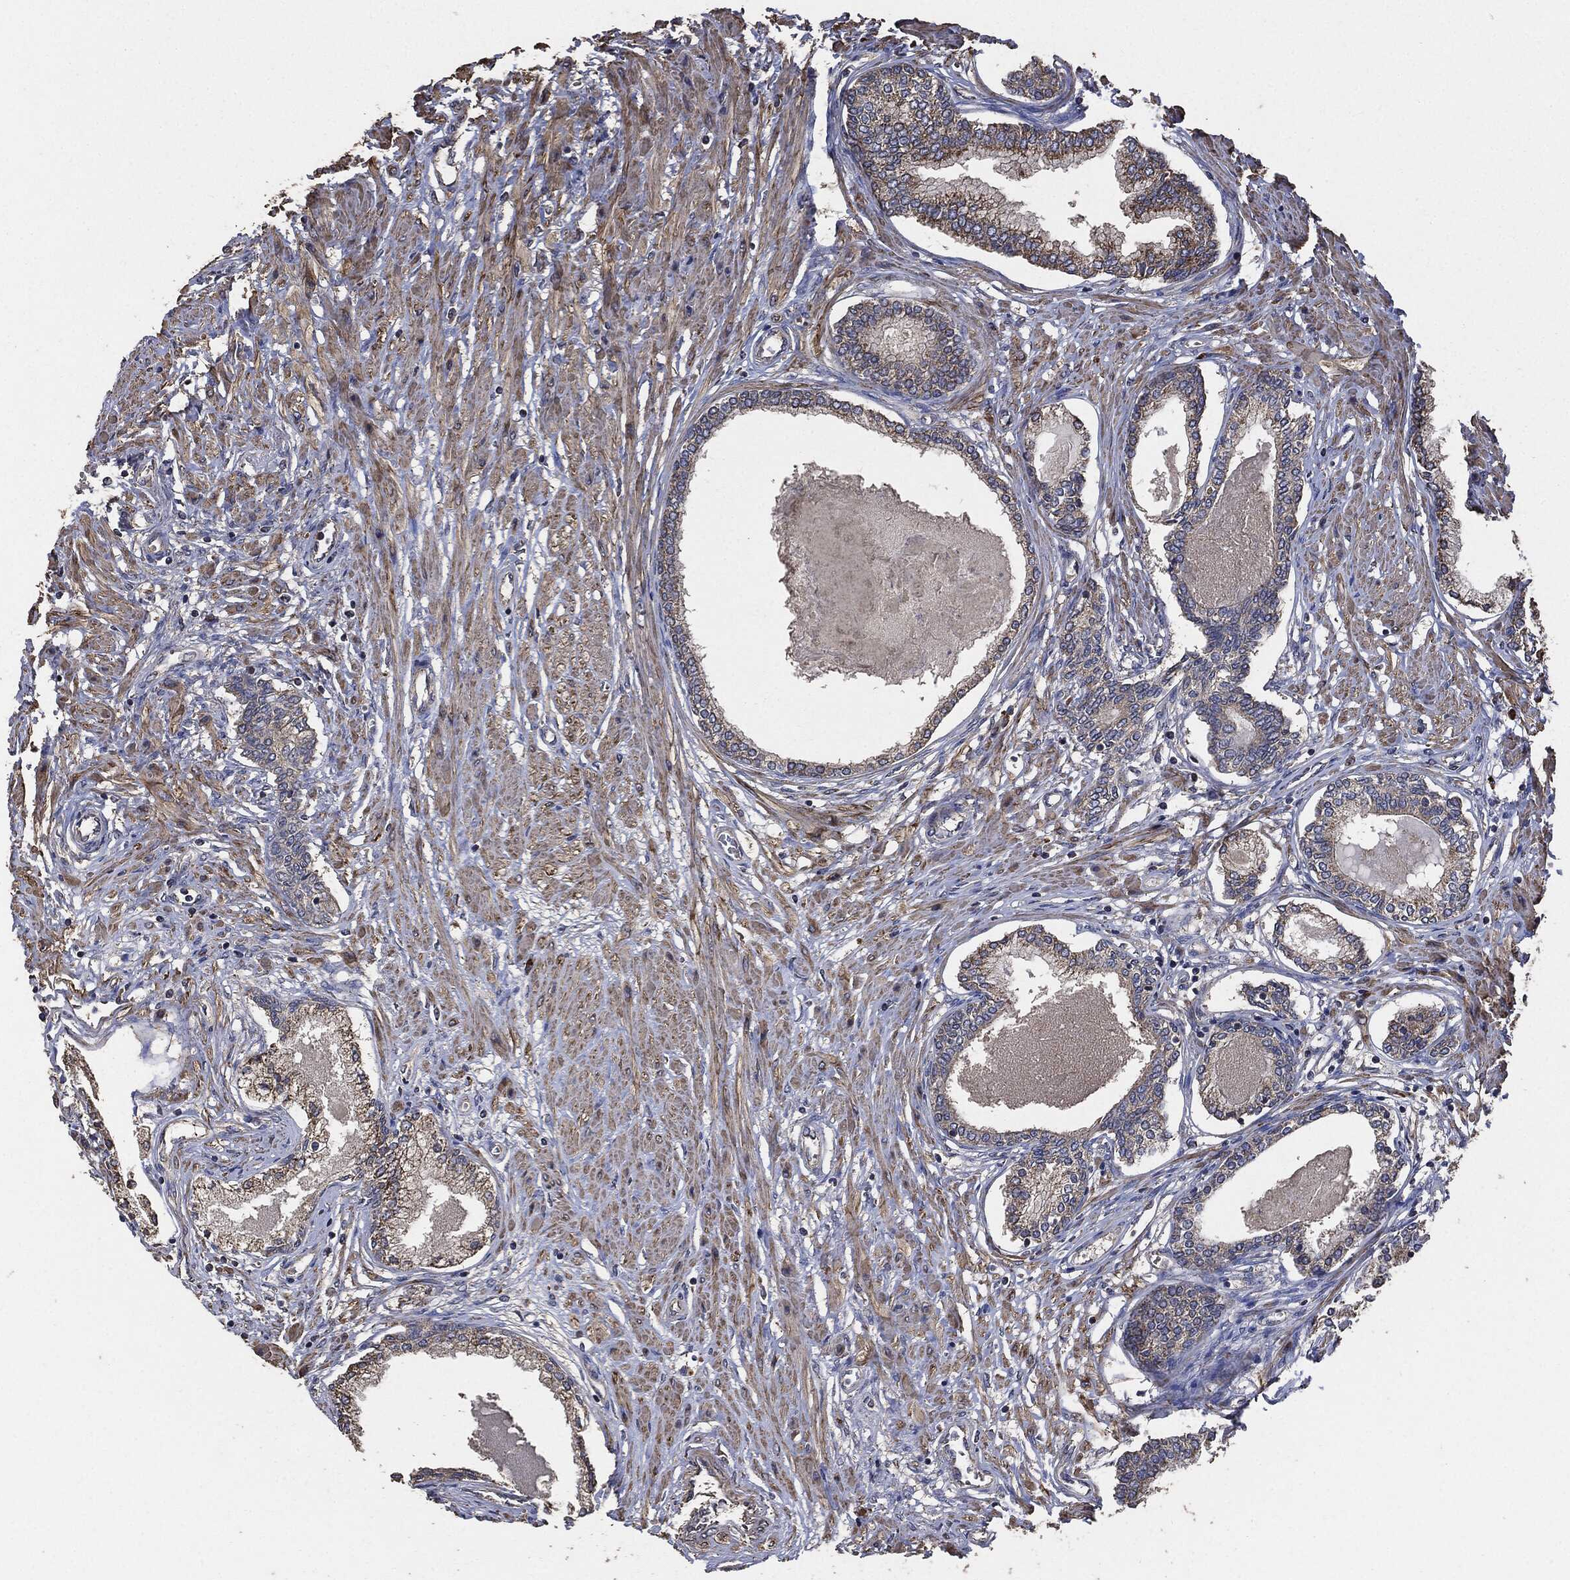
{"staining": {"intensity": "strong", "quantity": "25%-75%", "location": "cytoplasmic/membranous"}, "tissue": "prostate cancer", "cell_type": "Tumor cells", "image_type": "cancer", "snomed": [{"axis": "morphology", "description": "Adenocarcinoma, Low grade"}, {"axis": "topography", "description": "Prostate and seminal vesicle, NOS"}], "caption": "High-power microscopy captured an immunohistochemistry micrograph of prostate low-grade adenocarcinoma, revealing strong cytoplasmic/membranous staining in about 25%-75% of tumor cells.", "gene": "STK3", "patient": {"sex": "male", "age": 61}}